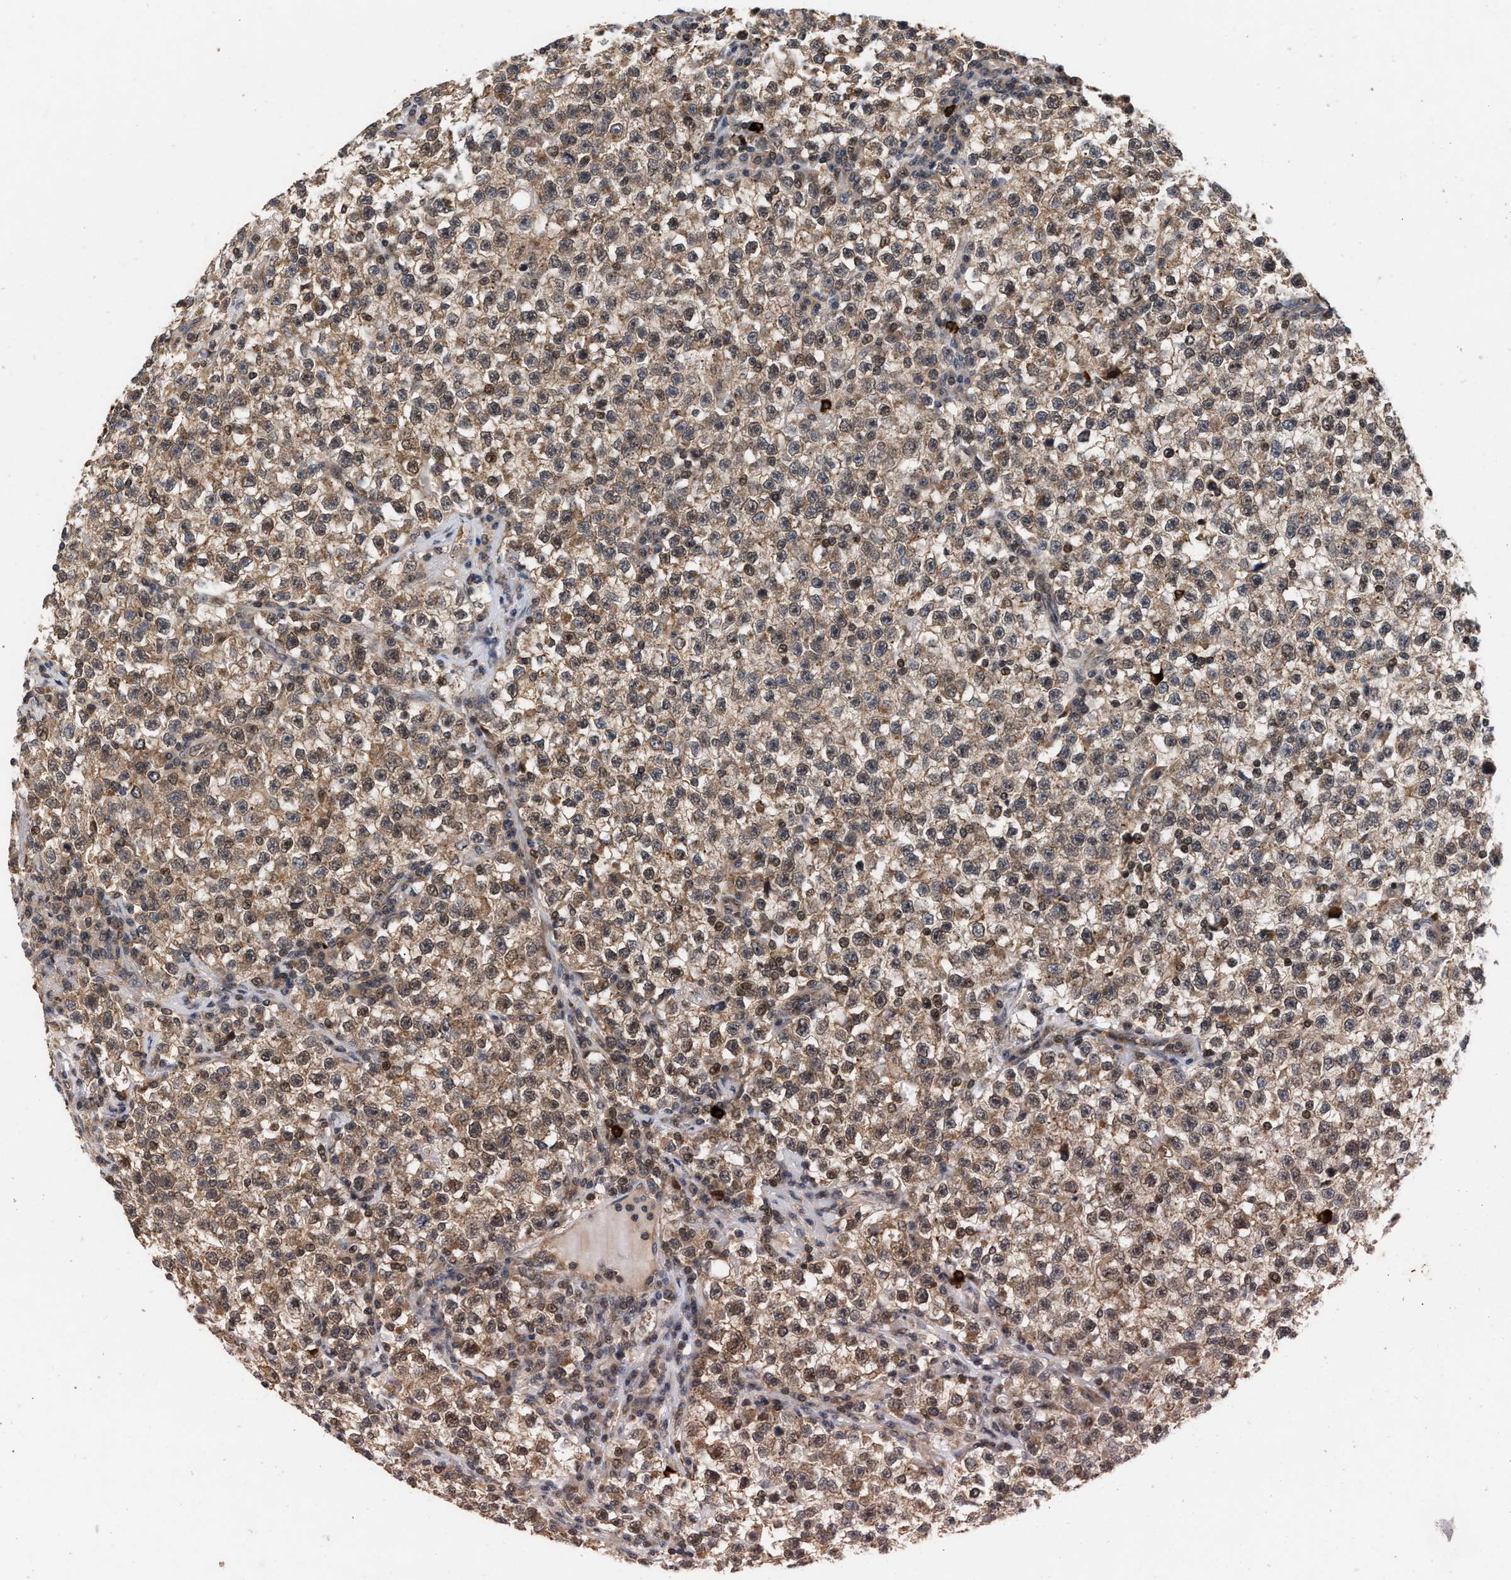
{"staining": {"intensity": "weak", "quantity": ">75%", "location": "cytoplasmic/membranous,nuclear"}, "tissue": "testis cancer", "cell_type": "Tumor cells", "image_type": "cancer", "snomed": [{"axis": "morphology", "description": "Seminoma, NOS"}, {"axis": "topography", "description": "Testis"}], "caption": "Protein staining of seminoma (testis) tissue exhibits weak cytoplasmic/membranous and nuclear positivity in about >75% of tumor cells.", "gene": "ABHD5", "patient": {"sex": "male", "age": 22}}